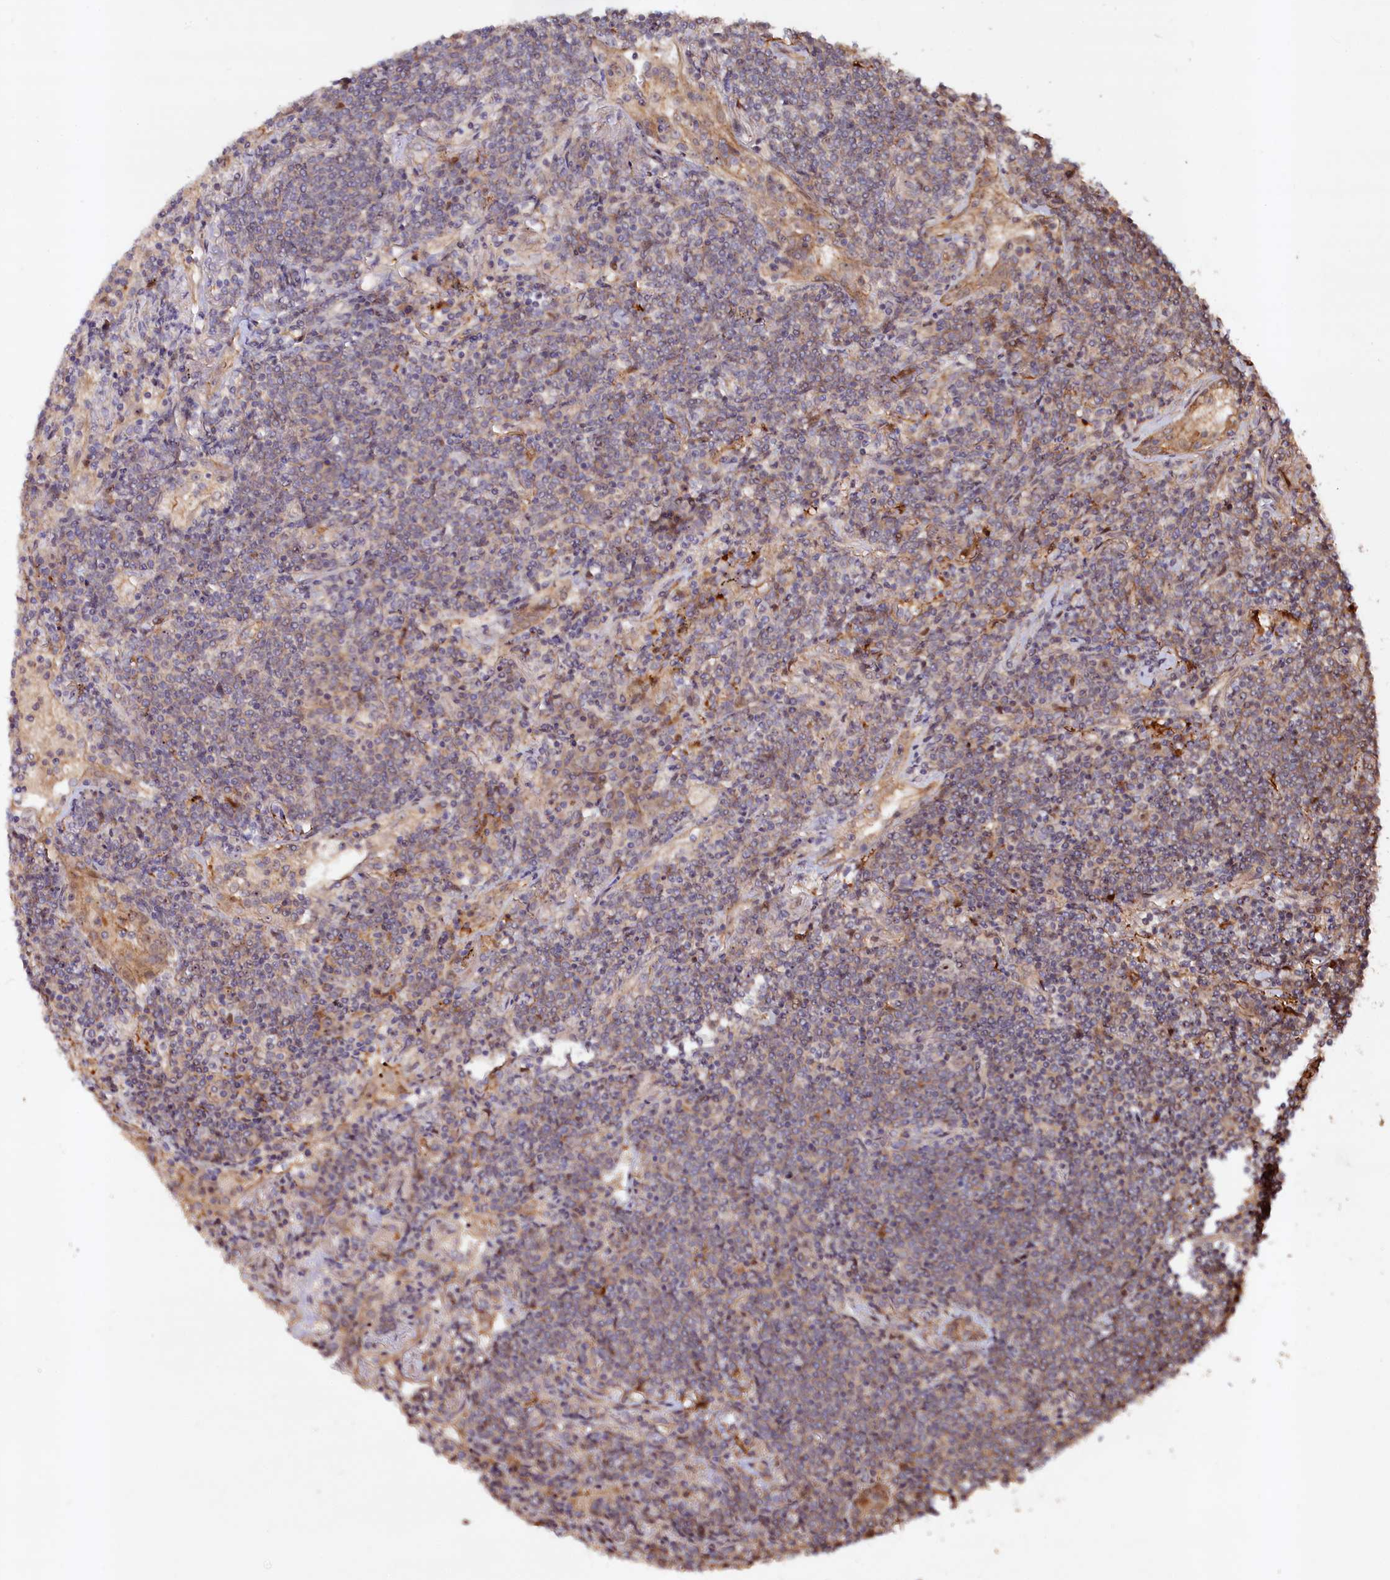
{"staining": {"intensity": "weak", "quantity": "<25%", "location": "cytoplasmic/membranous"}, "tissue": "lymphoma", "cell_type": "Tumor cells", "image_type": "cancer", "snomed": [{"axis": "morphology", "description": "Malignant lymphoma, non-Hodgkin's type, Low grade"}, {"axis": "topography", "description": "Lung"}], "caption": "This histopathology image is of lymphoma stained with IHC to label a protein in brown with the nuclei are counter-stained blue. There is no expression in tumor cells.", "gene": "NEDD1", "patient": {"sex": "female", "age": 71}}